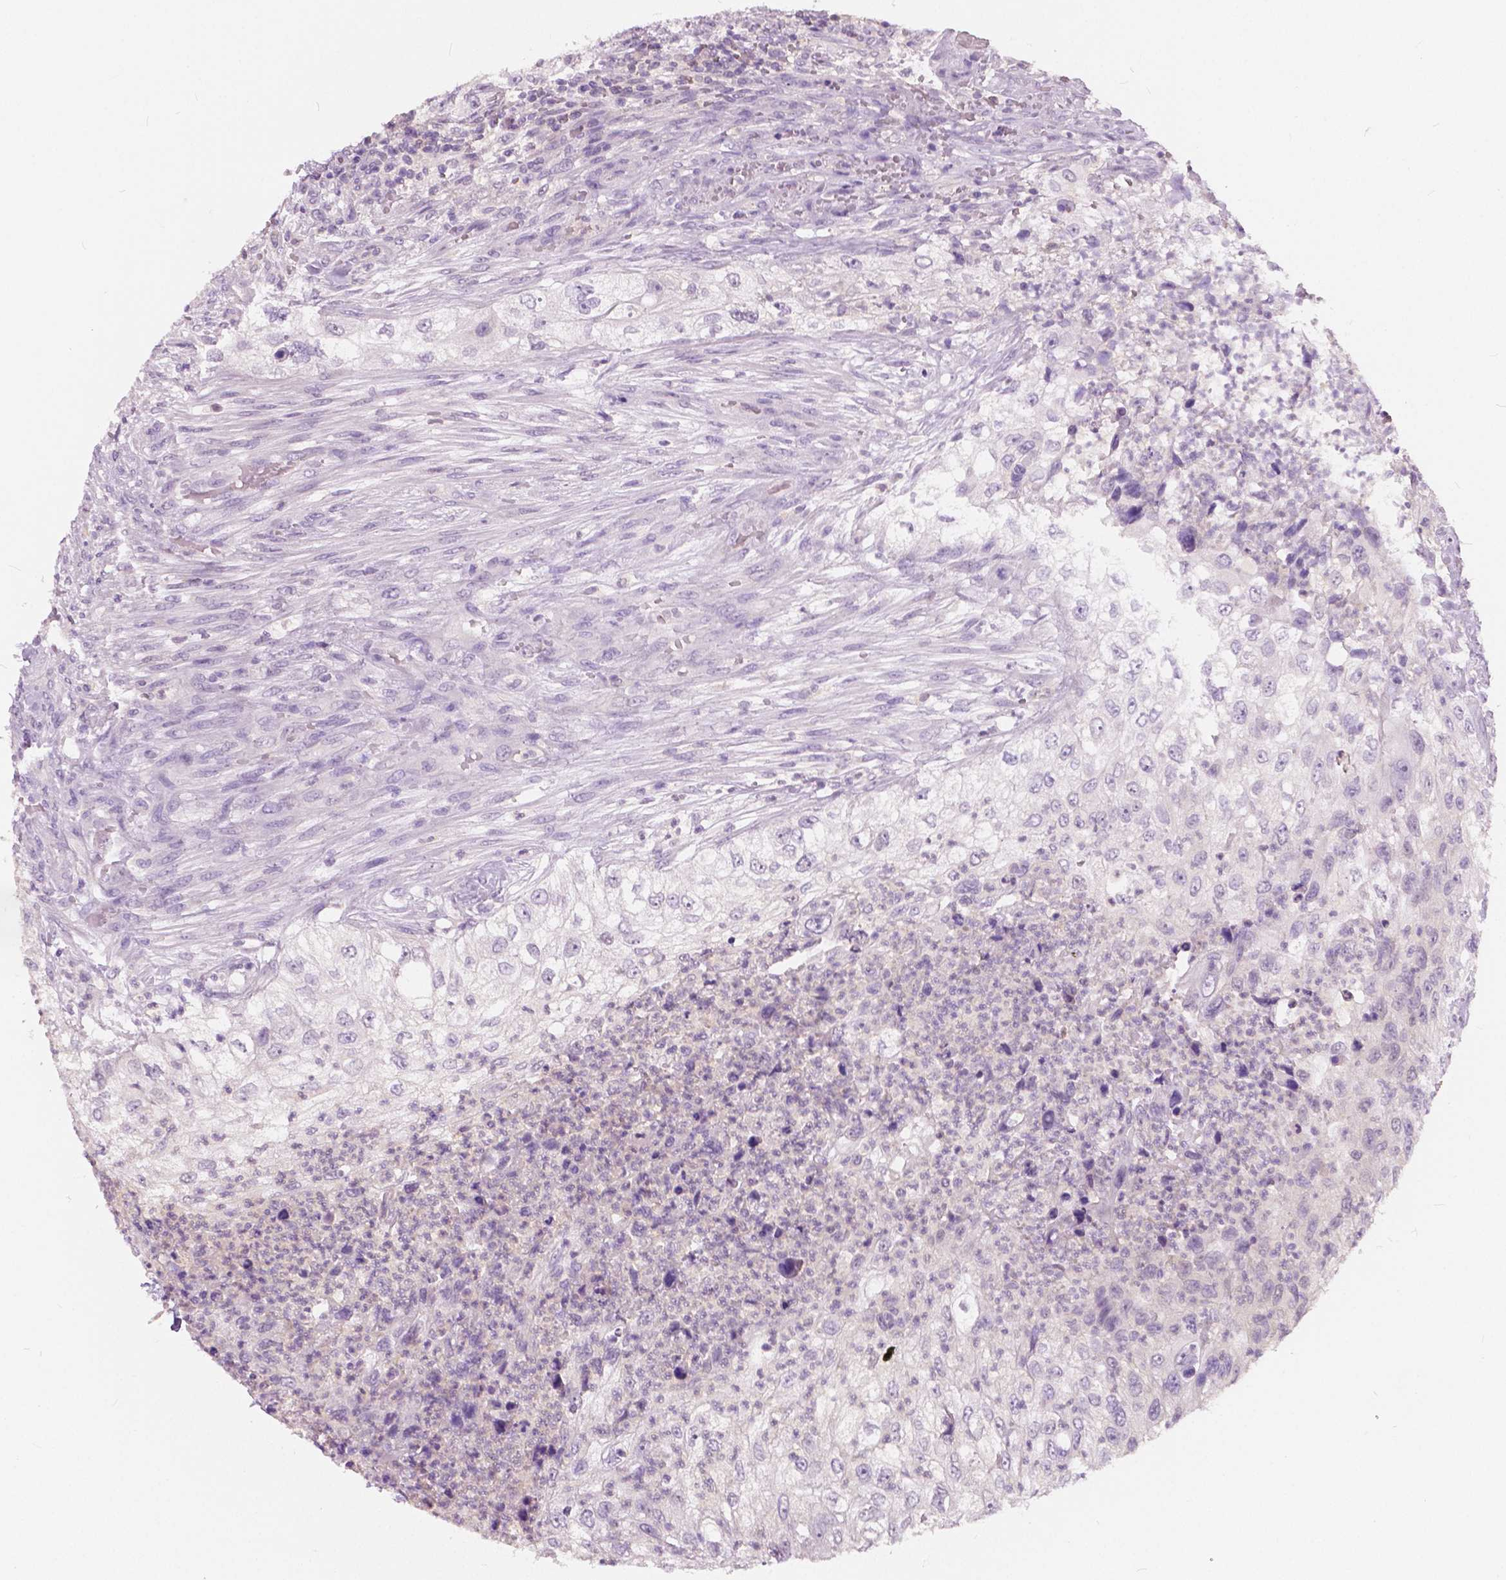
{"staining": {"intensity": "negative", "quantity": "none", "location": "none"}, "tissue": "urothelial cancer", "cell_type": "Tumor cells", "image_type": "cancer", "snomed": [{"axis": "morphology", "description": "Urothelial carcinoma, High grade"}, {"axis": "topography", "description": "Urinary bladder"}], "caption": "High magnification brightfield microscopy of urothelial cancer stained with DAB (3,3'-diaminobenzidine) (brown) and counterstained with hematoxylin (blue): tumor cells show no significant staining. (DAB (3,3'-diaminobenzidine) immunohistochemistry visualized using brightfield microscopy, high magnification).", "gene": "TKFC", "patient": {"sex": "female", "age": 60}}